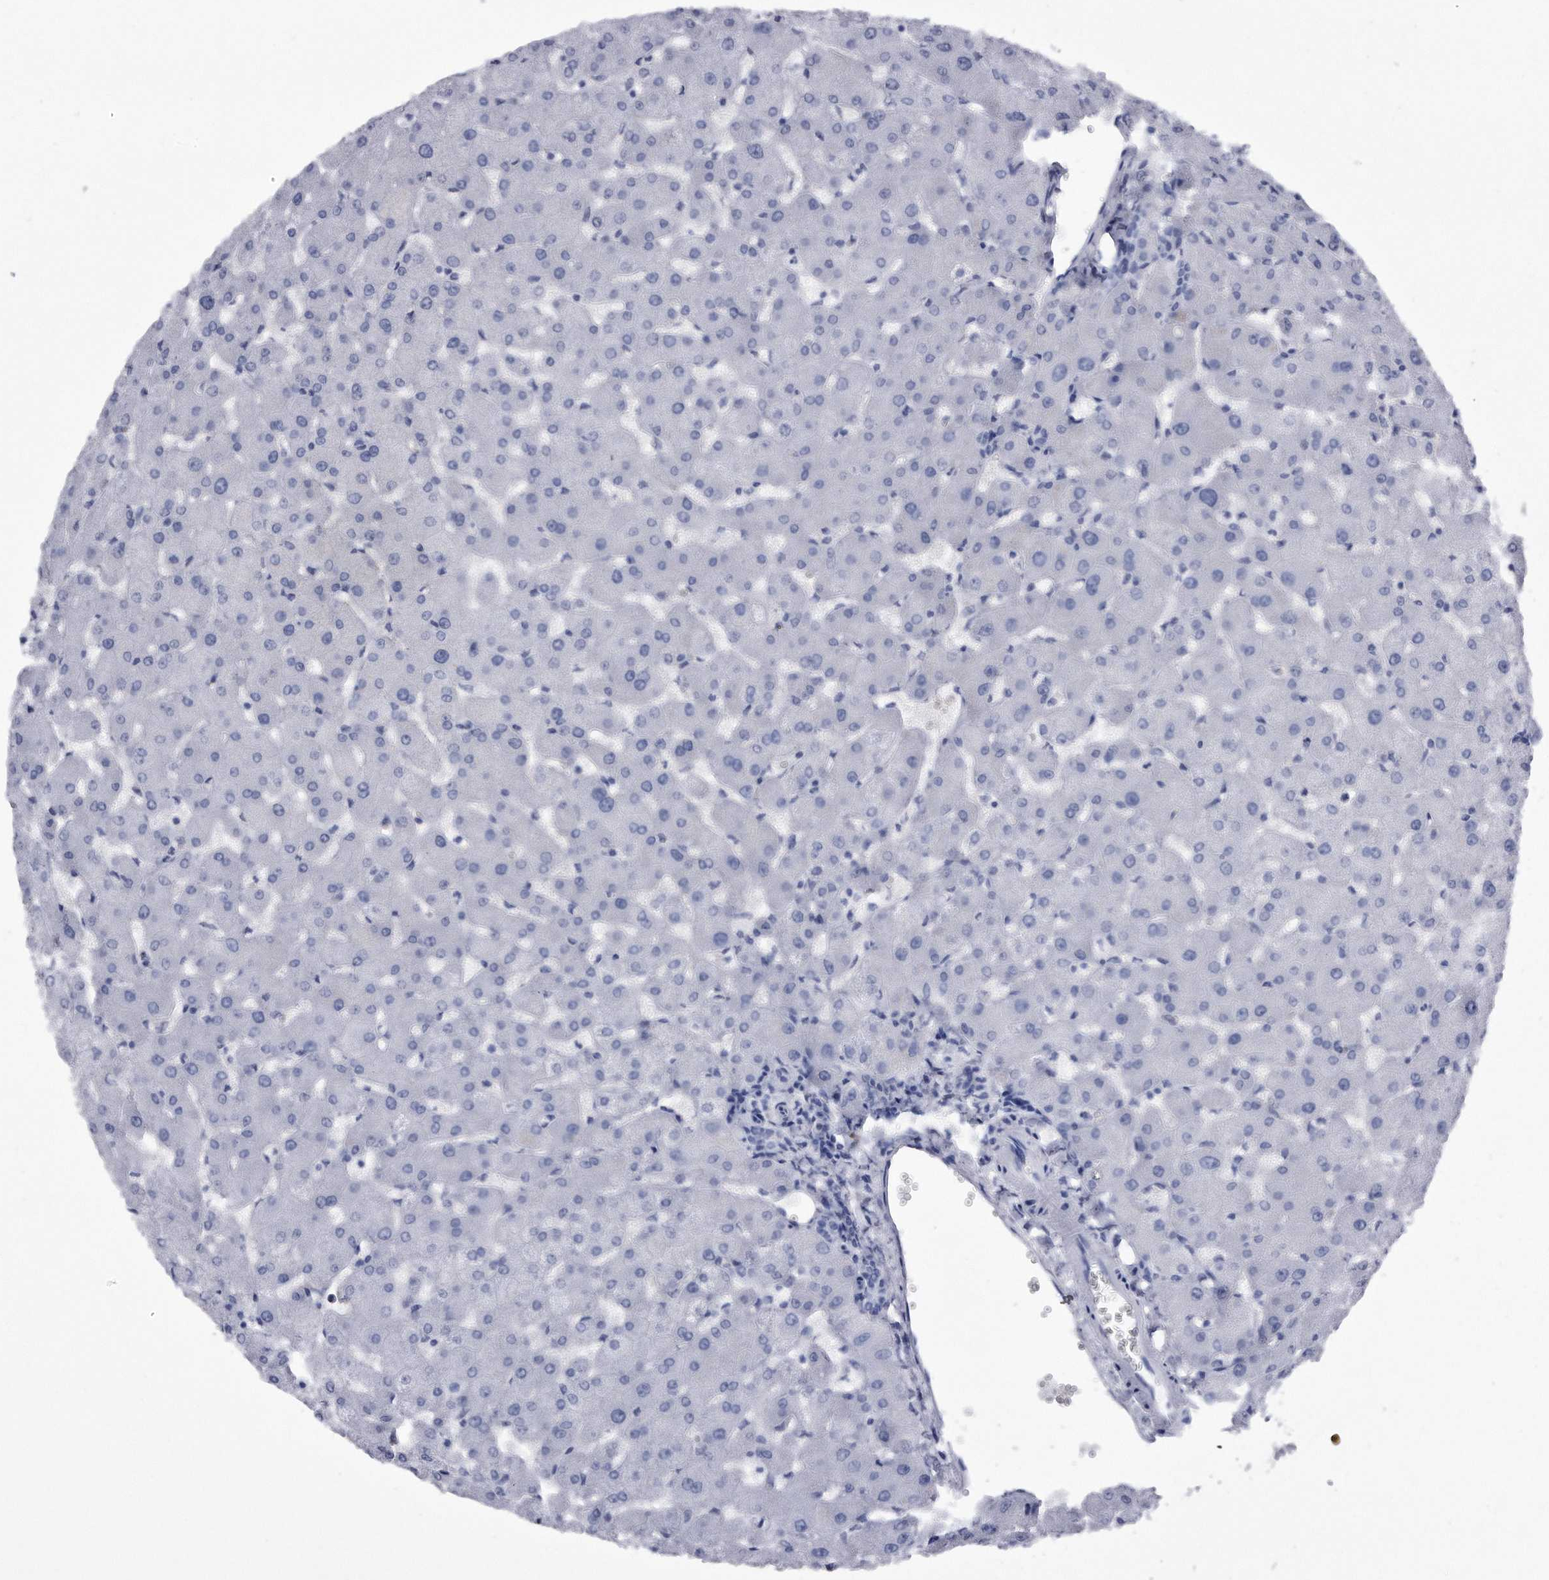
{"staining": {"intensity": "negative", "quantity": "none", "location": "none"}, "tissue": "liver", "cell_type": "Cholangiocytes", "image_type": "normal", "snomed": [{"axis": "morphology", "description": "Normal tissue, NOS"}, {"axis": "topography", "description": "Liver"}], "caption": "The image displays no staining of cholangiocytes in benign liver. The staining was performed using DAB (3,3'-diaminobenzidine) to visualize the protein expression in brown, while the nuclei were stained in blue with hematoxylin (Magnification: 20x).", "gene": "KCTD8", "patient": {"sex": "female", "age": 63}}